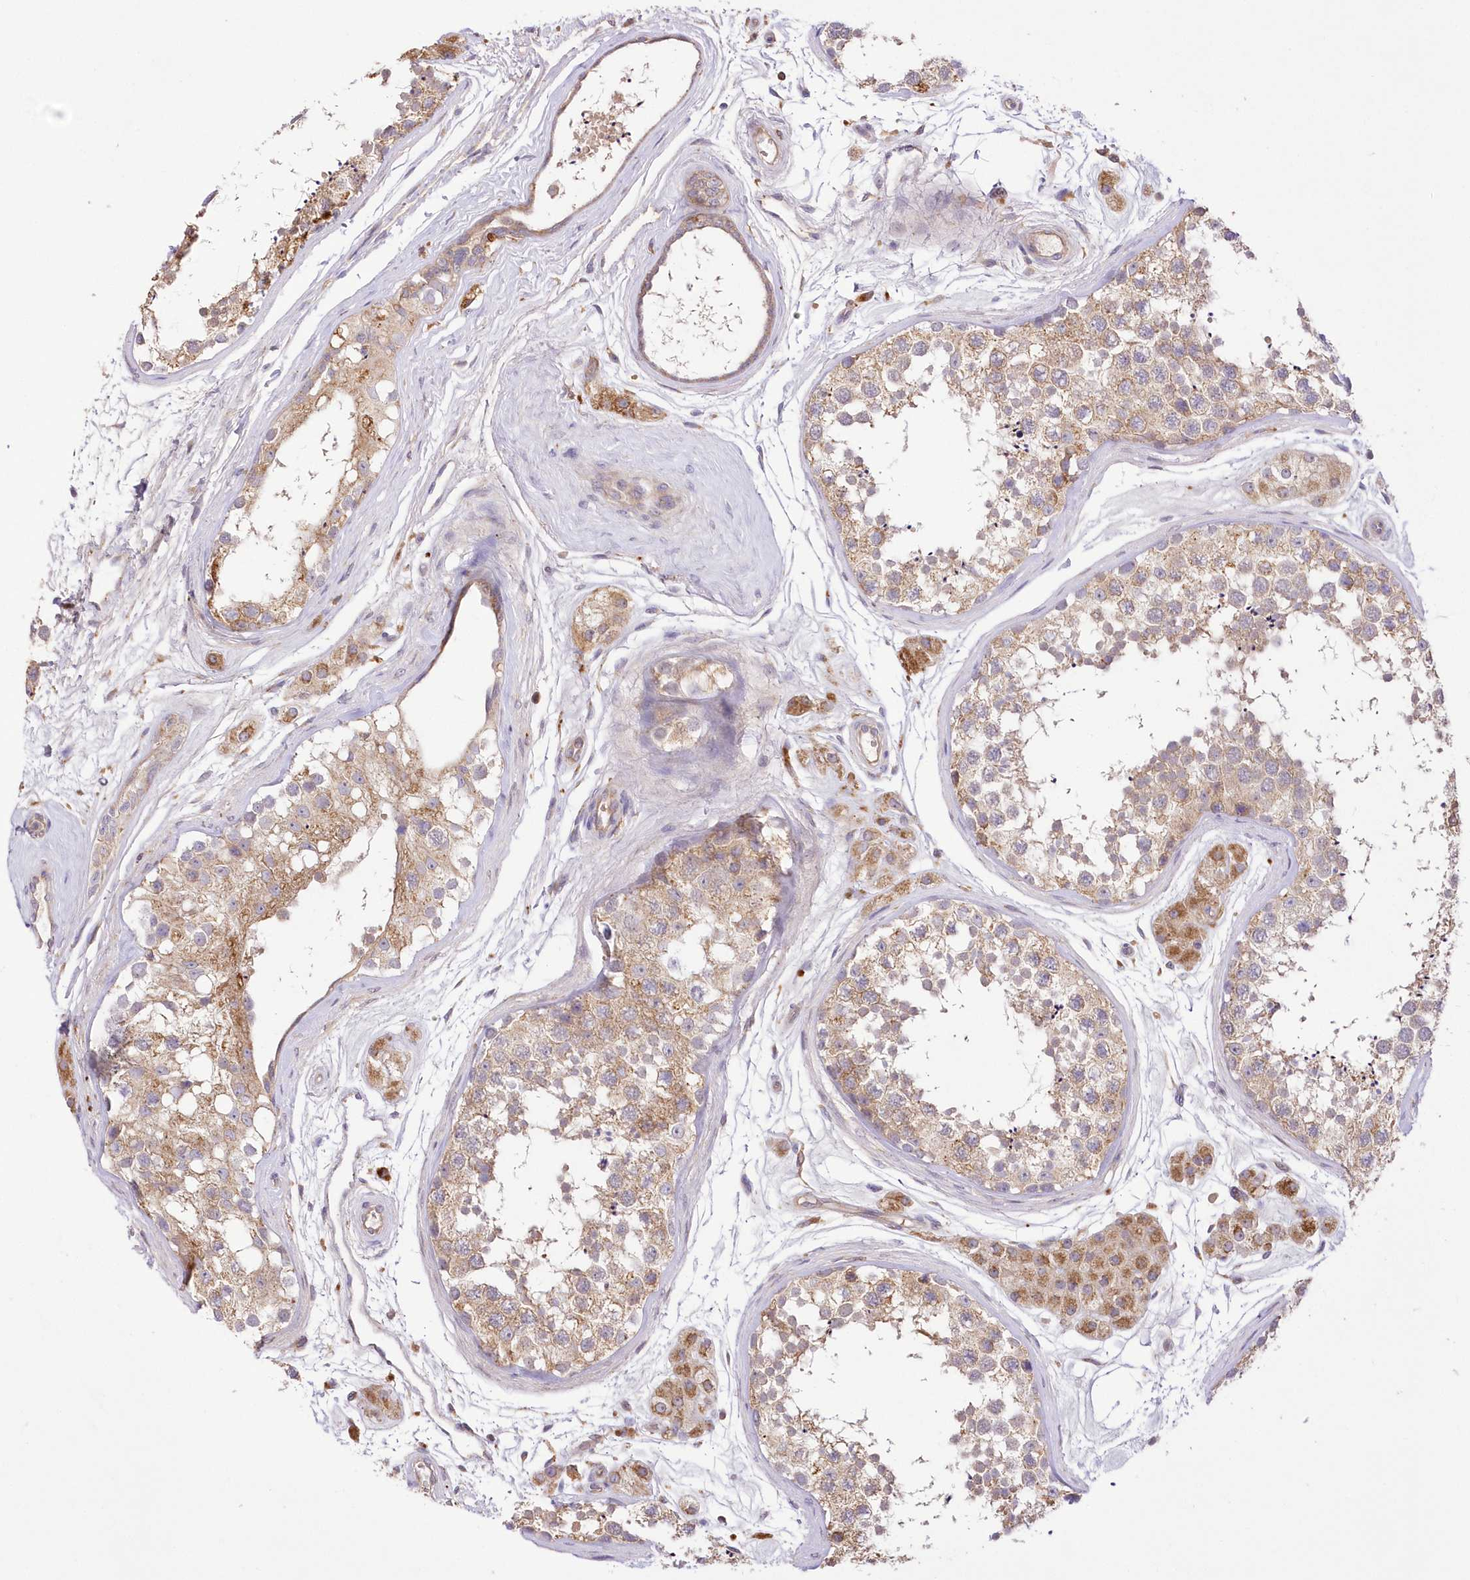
{"staining": {"intensity": "moderate", "quantity": "25%-75%", "location": "cytoplasmic/membranous"}, "tissue": "testis", "cell_type": "Cells in seminiferous ducts", "image_type": "normal", "snomed": [{"axis": "morphology", "description": "Normal tissue, NOS"}, {"axis": "topography", "description": "Testis"}], "caption": "Immunohistochemistry histopathology image of normal testis stained for a protein (brown), which reveals medium levels of moderate cytoplasmic/membranous expression in about 25%-75% of cells in seminiferous ducts.", "gene": "FCHO2", "patient": {"sex": "male", "age": 56}}